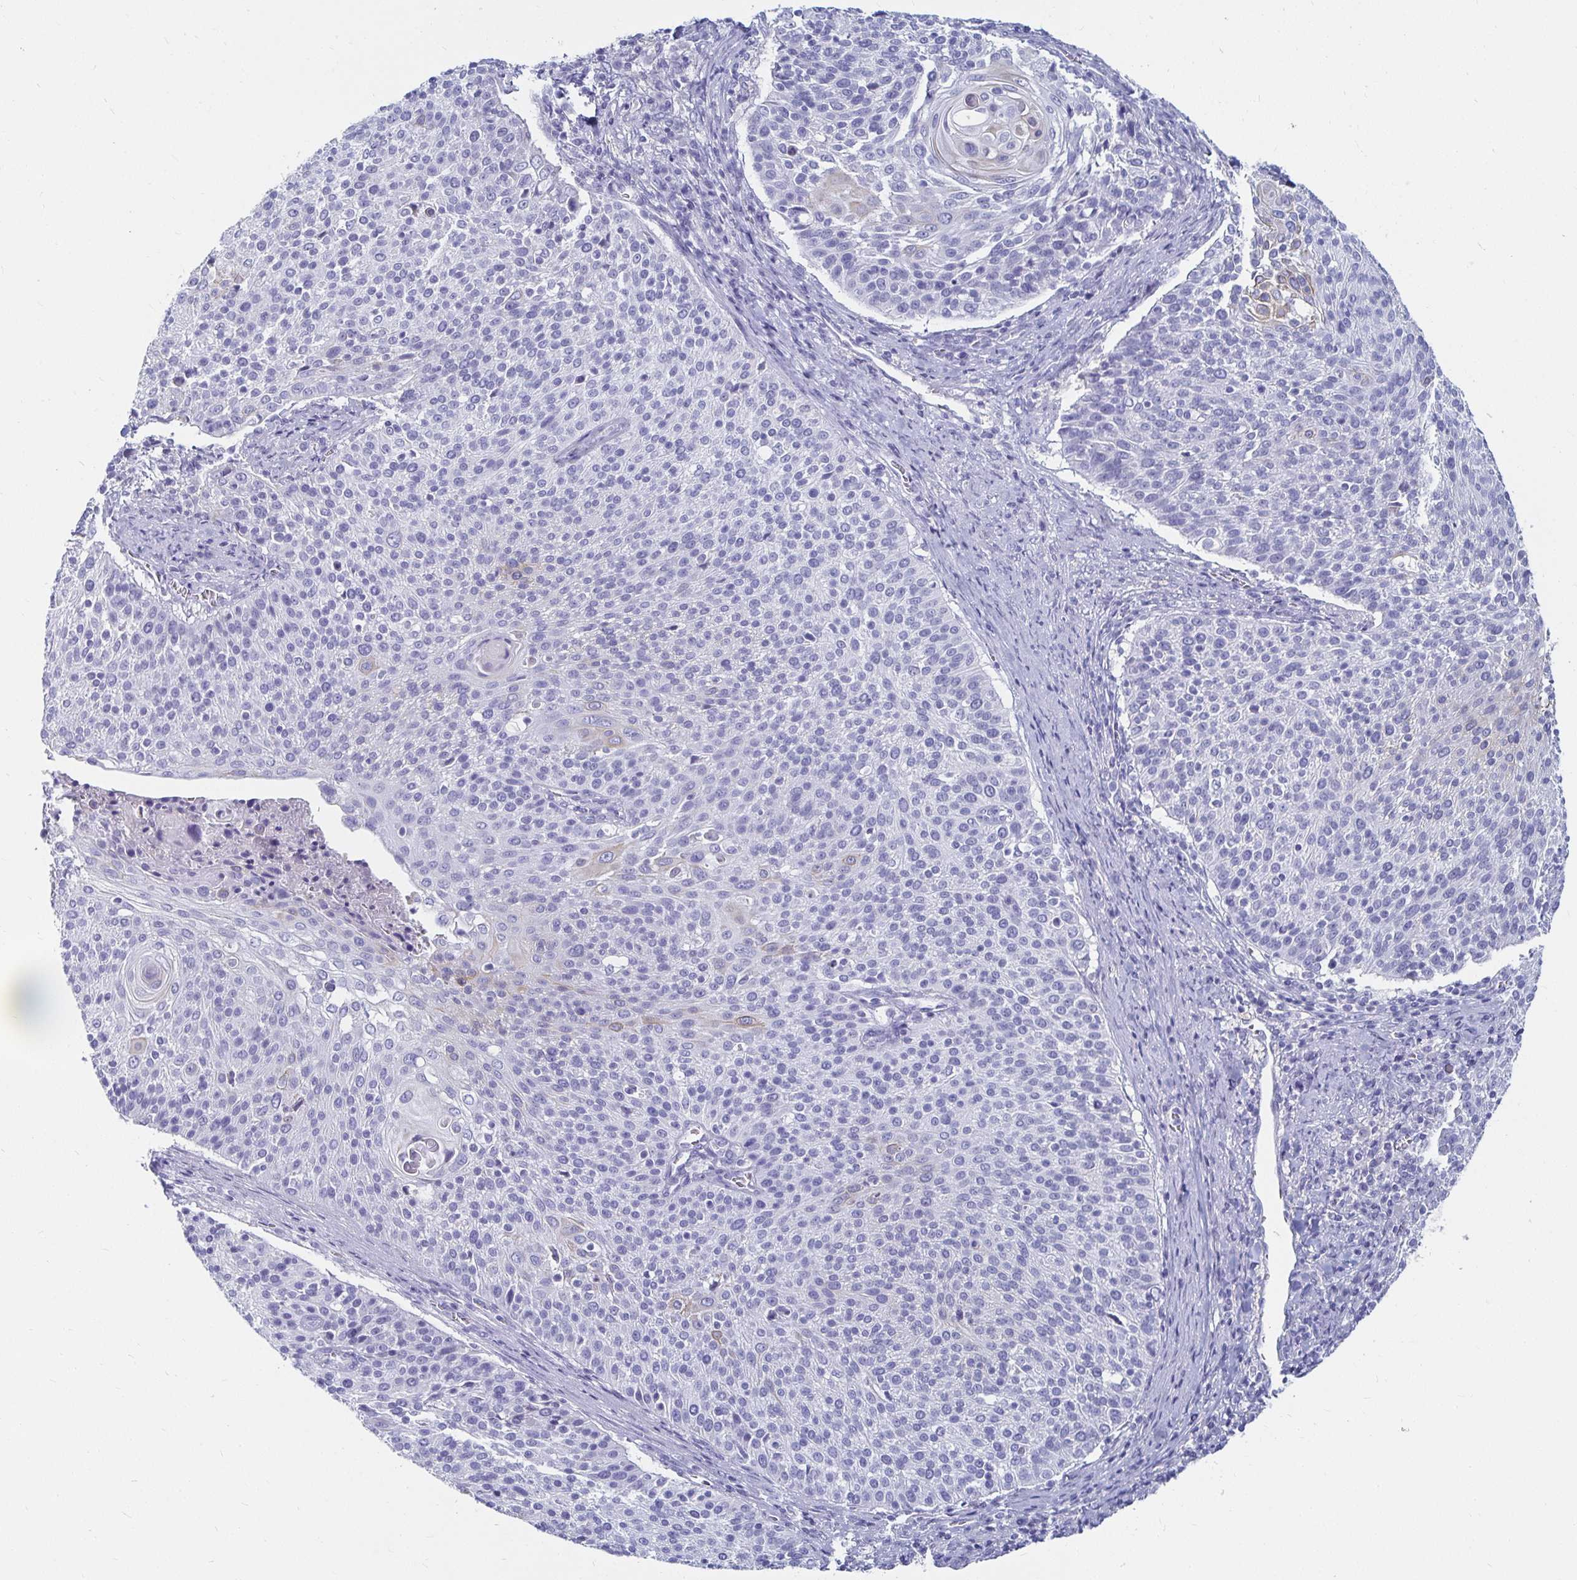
{"staining": {"intensity": "negative", "quantity": "none", "location": "none"}, "tissue": "cervical cancer", "cell_type": "Tumor cells", "image_type": "cancer", "snomed": [{"axis": "morphology", "description": "Squamous cell carcinoma, NOS"}, {"axis": "topography", "description": "Cervix"}], "caption": "Image shows no significant protein positivity in tumor cells of cervical cancer. The staining is performed using DAB (3,3'-diaminobenzidine) brown chromogen with nuclei counter-stained in using hematoxylin.", "gene": "CA9", "patient": {"sex": "female", "age": 31}}